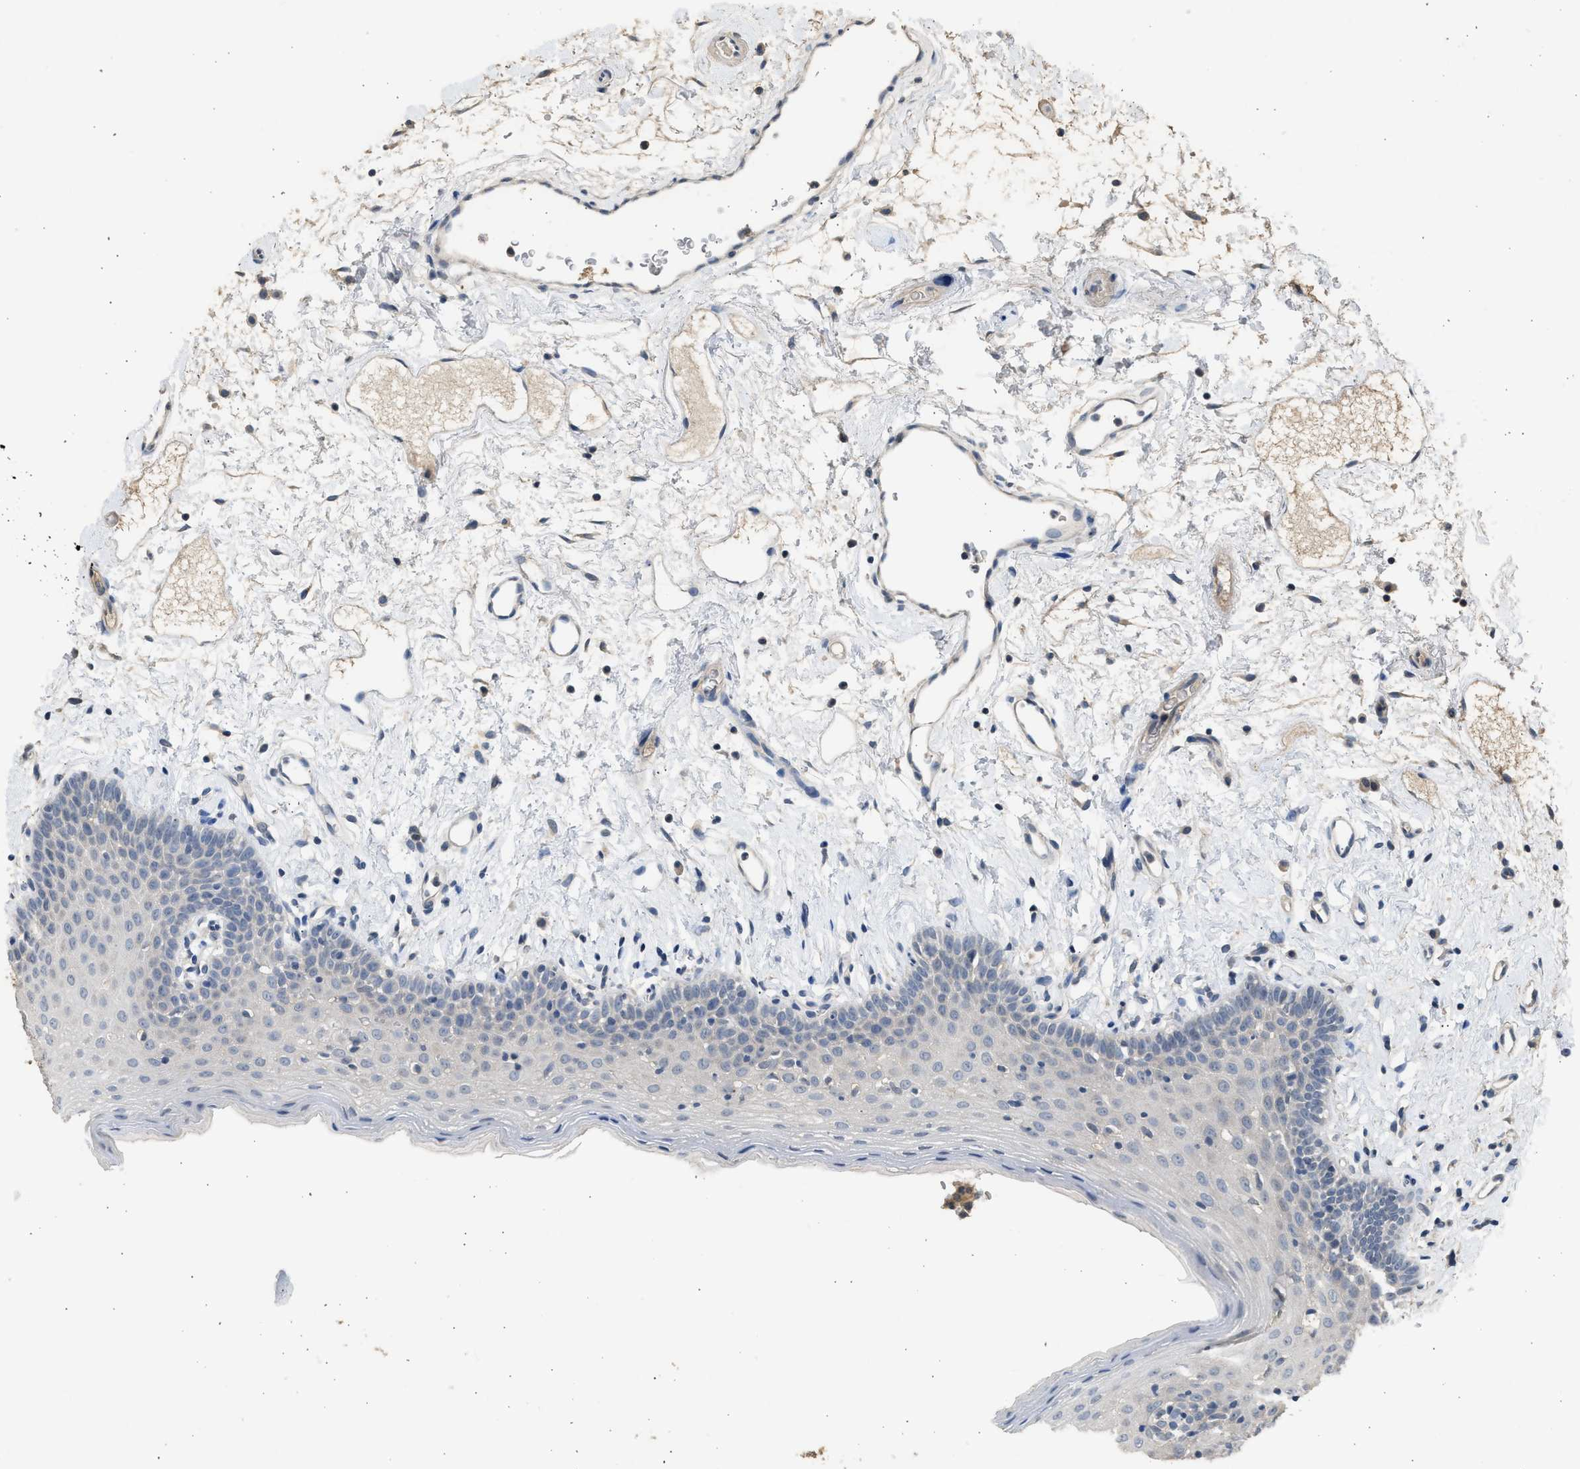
{"staining": {"intensity": "negative", "quantity": "none", "location": "none"}, "tissue": "oral mucosa", "cell_type": "Squamous epithelial cells", "image_type": "normal", "snomed": [{"axis": "morphology", "description": "Normal tissue, NOS"}, {"axis": "topography", "description": "Oral tissue"}], "caption": "High magnification brightfield microscopy of benign oral mucosa stained with DAB (brown) and counterstained with hematoxylin (blue): squamous epithelial cells show no significant positivity.", "gene": "SULT2A1", "patient": {"sex": "male", "age": 66}}